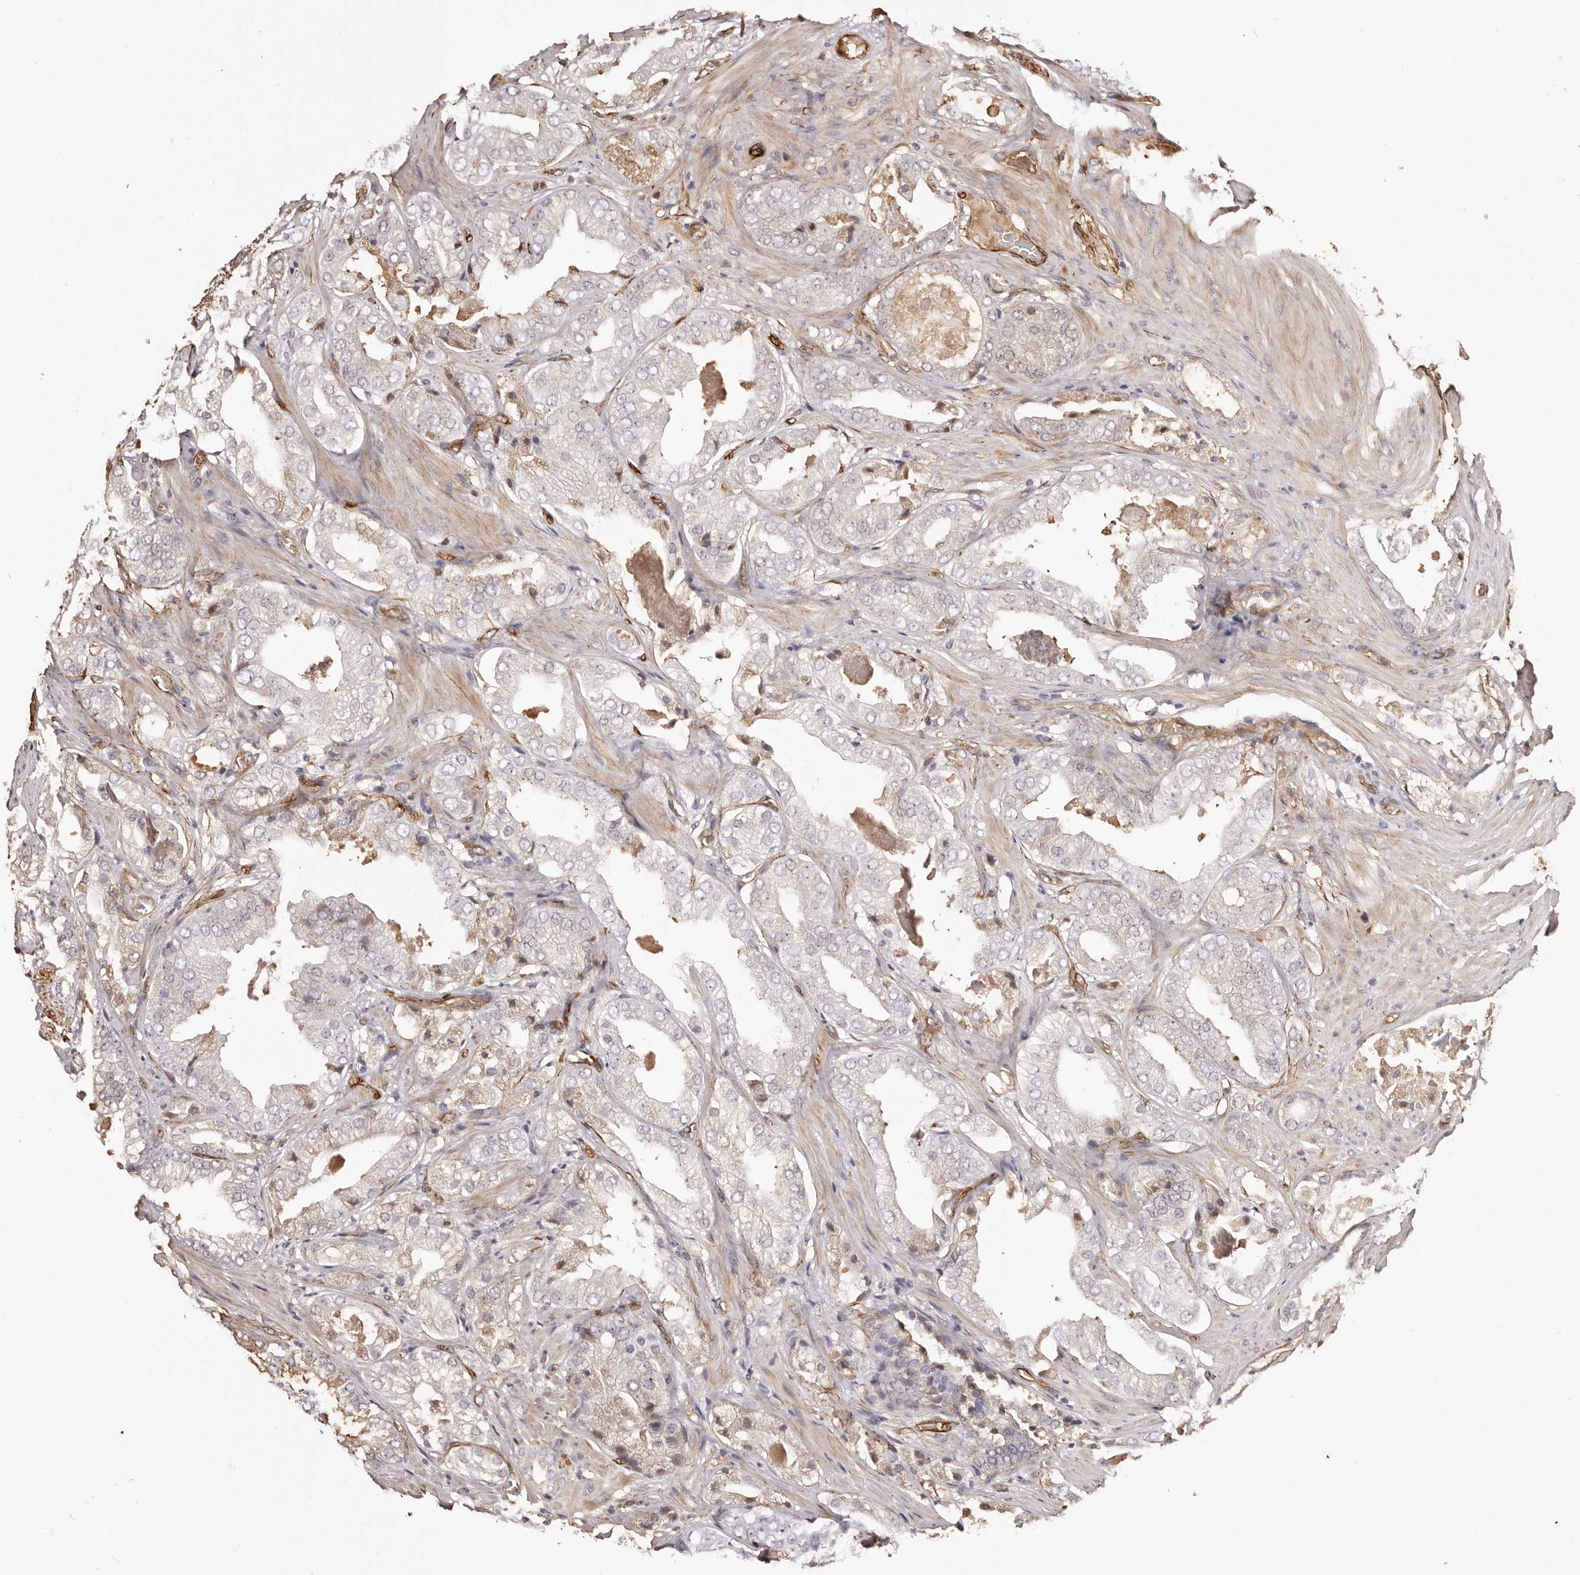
{"staining": {"intensity": "weak", "quantity": "25%-75%", "location": "cytoplasmic/membranous"}, "tissue": "prostate cancer", "cell_type": "Tumor cells", "image_type": "cancer", "snomed": [{"axis": "morphology", "description": "Adenocarcinoma, High grade"}, {"axis": "topography", "description": "Prostate"}], "caption": "DAB (3,3'-diaminobenzidine) immunohistochemical staining of prostate cancer (adenocarcinoma (high-grade)) displays weak cytoplasmic/membranous protein expression in approximately 25%-75% of tumor cells. (brown staining indicates protein expression, while blue staining denotes nuclei).", "gene": "ZNF557", "patient": {"sex": "male", "age": 58}}